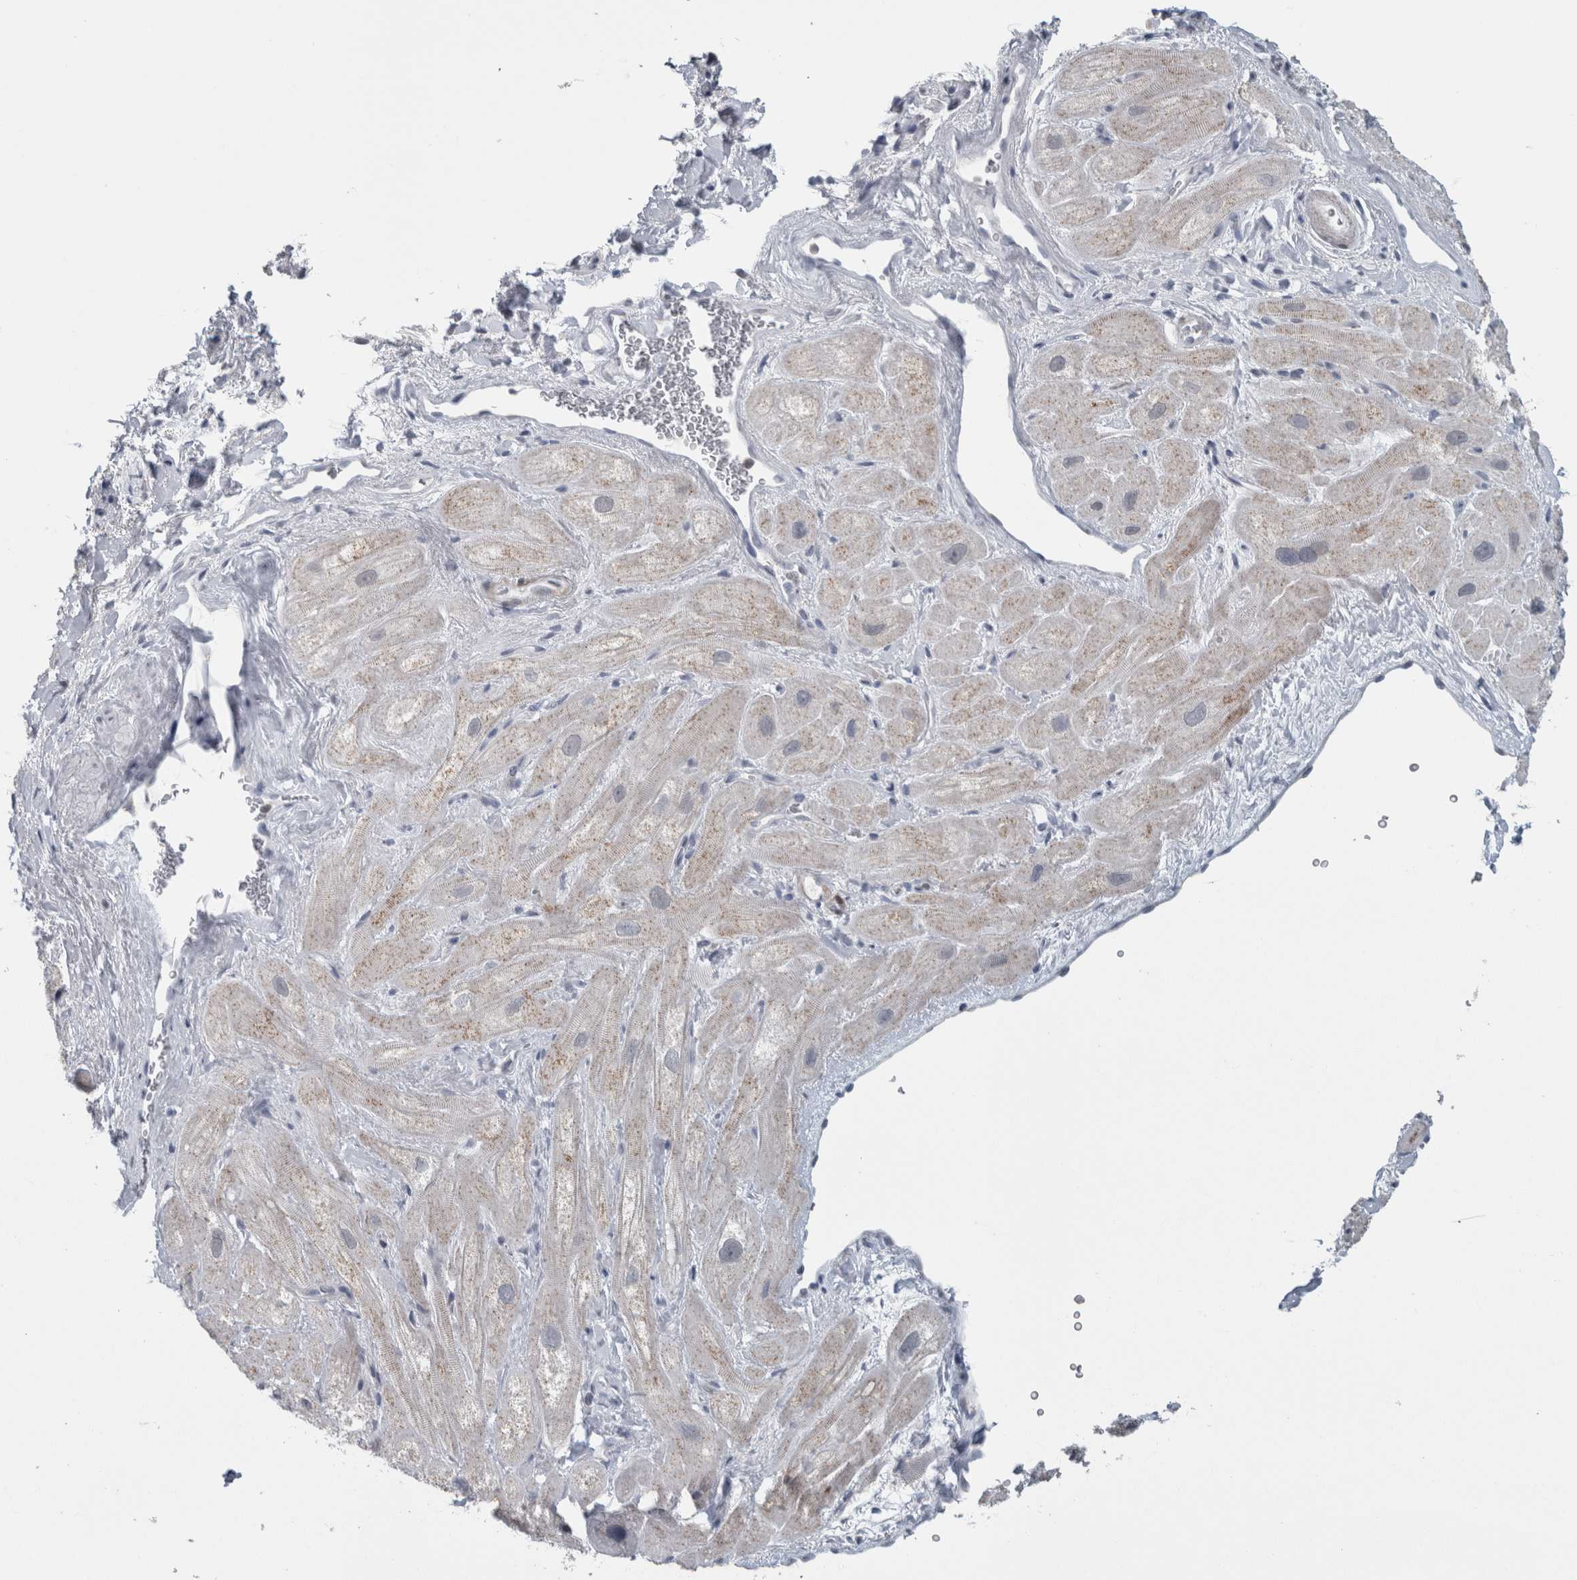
{"staining": {"intensity": "weak", "quantity": "<25%", "location": "cytoplasmic/membranous"}, "tissue": "heart muscle", "cell_type": "Cardiomyocytes", "image_type": "normal", "snomed": [{"axis": "morphology", "description": "Normal tissue, NOS"}, {"axis": "topography", "description": "Heart"}], "caption": "Histopathology image shows no significant protein expression in cardiomyocytes of unremarkable heart muscle. The staining was performed using DAB to visualize the protein expression in brown, while the nuclei were stained in blue with hematoxylin (Magnification: 20x).", "gene": "PLIN1", "patient": {"sex": "male", "age": 49}}